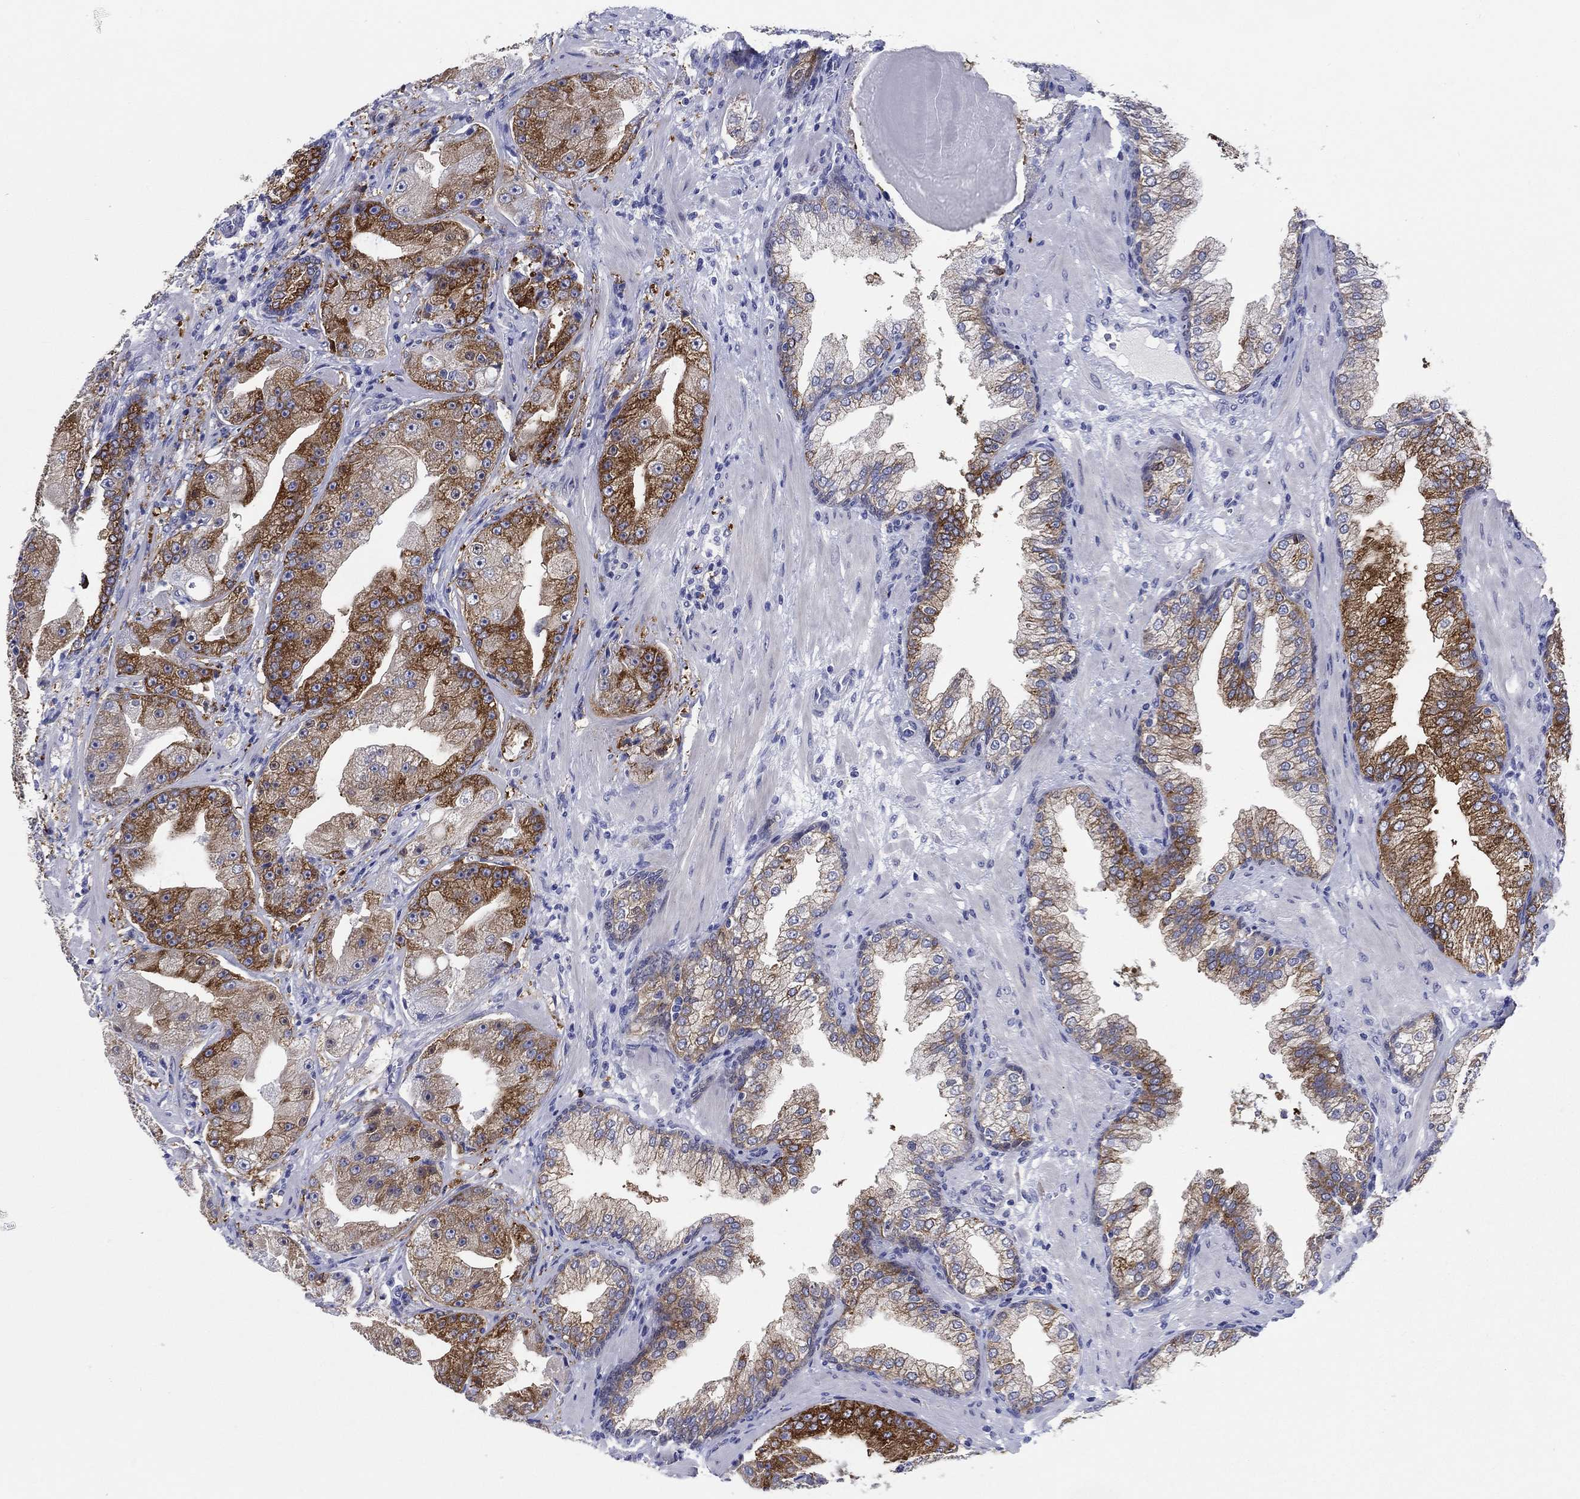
{"staining": {"intensity": "strong", "quantity": ">75%", "location": "cytoplasmic/membranous"}, "tissue": "prostate cancer", "cell_type": "Tumor cells", "image_type": "cancer", "snomed": [{"axis": "morphology", "description": "Adenocarcinoma, Low grade"}, {"axis": "topography", "description": "Prostate"}], "caption": "Immunohistochemical staining of human prostate cancer (adenocarcinoma (low-grade)) shows high levels of strong cytoplasmic/membranous positivity in approximately >75% of tumor cells.", "gene": "RAP1GAP", "patient": {"sex": "male", "age": 62}}